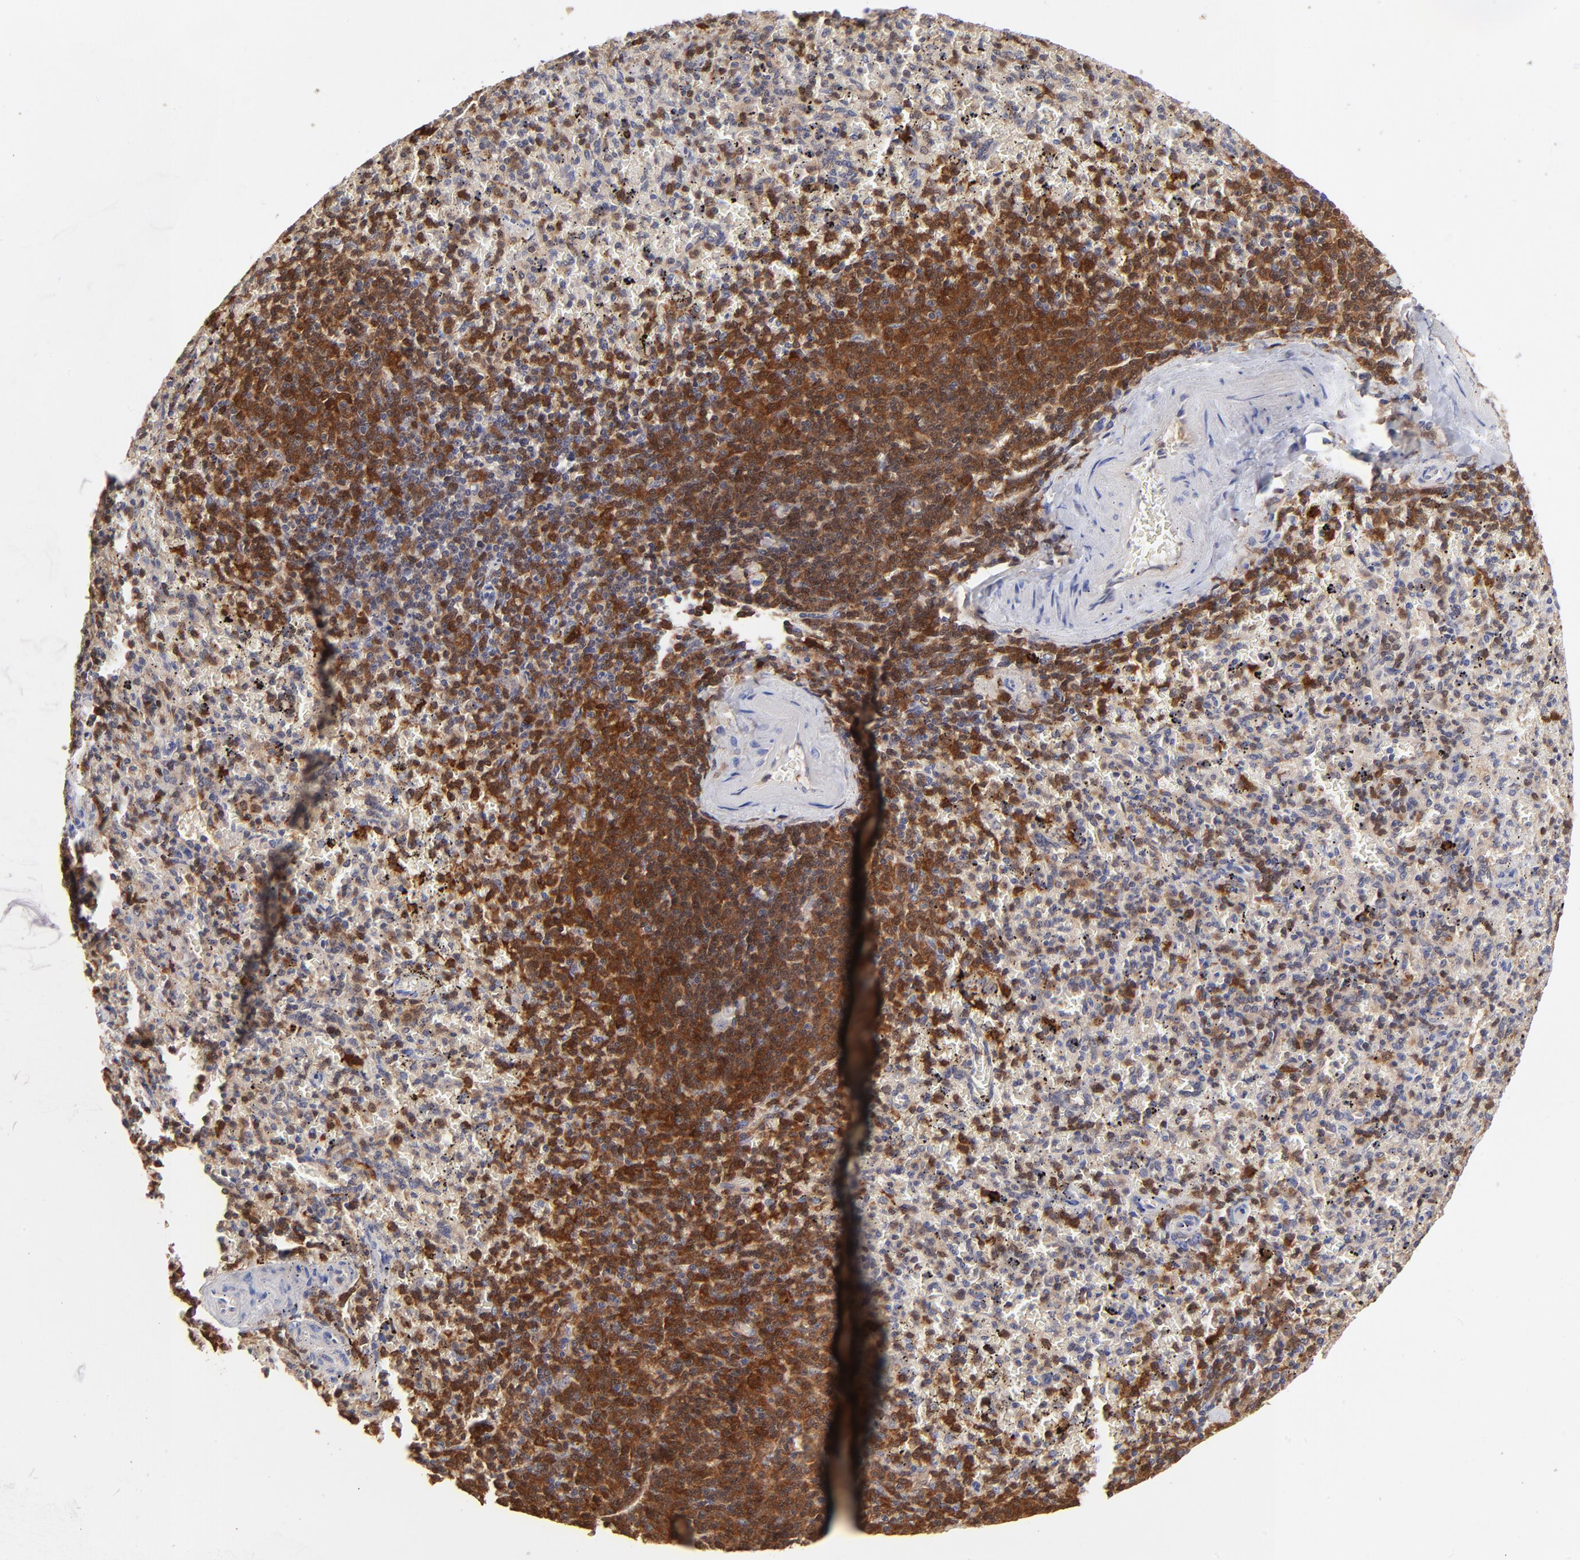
{"staining": {"intensity": "moderate", "quantity": "<25%", "location": "cytoplasmic/membranous,nuclear"}, "tissue": "spleen", "cell_type": "Cells in red pulp", "image_type": "normal", "snomed": [{"axis": "morphology", "description": "Normal tissue, NOS"}, {"axis": "topography", "description": "Spleen"}], "caption": "Immunohistochemistry (IHC) image of normal spleen: spleen stained using IHC displays low levels of moderate protein expression localized specifically in the cytoplasmic/membranous,nuclear of cells in red pulp, appearing as a cytoplasmic/membranous,nuclear brown color.", "gene": "DCTPP1", "patient": {"sex": "female", "age": 43}}